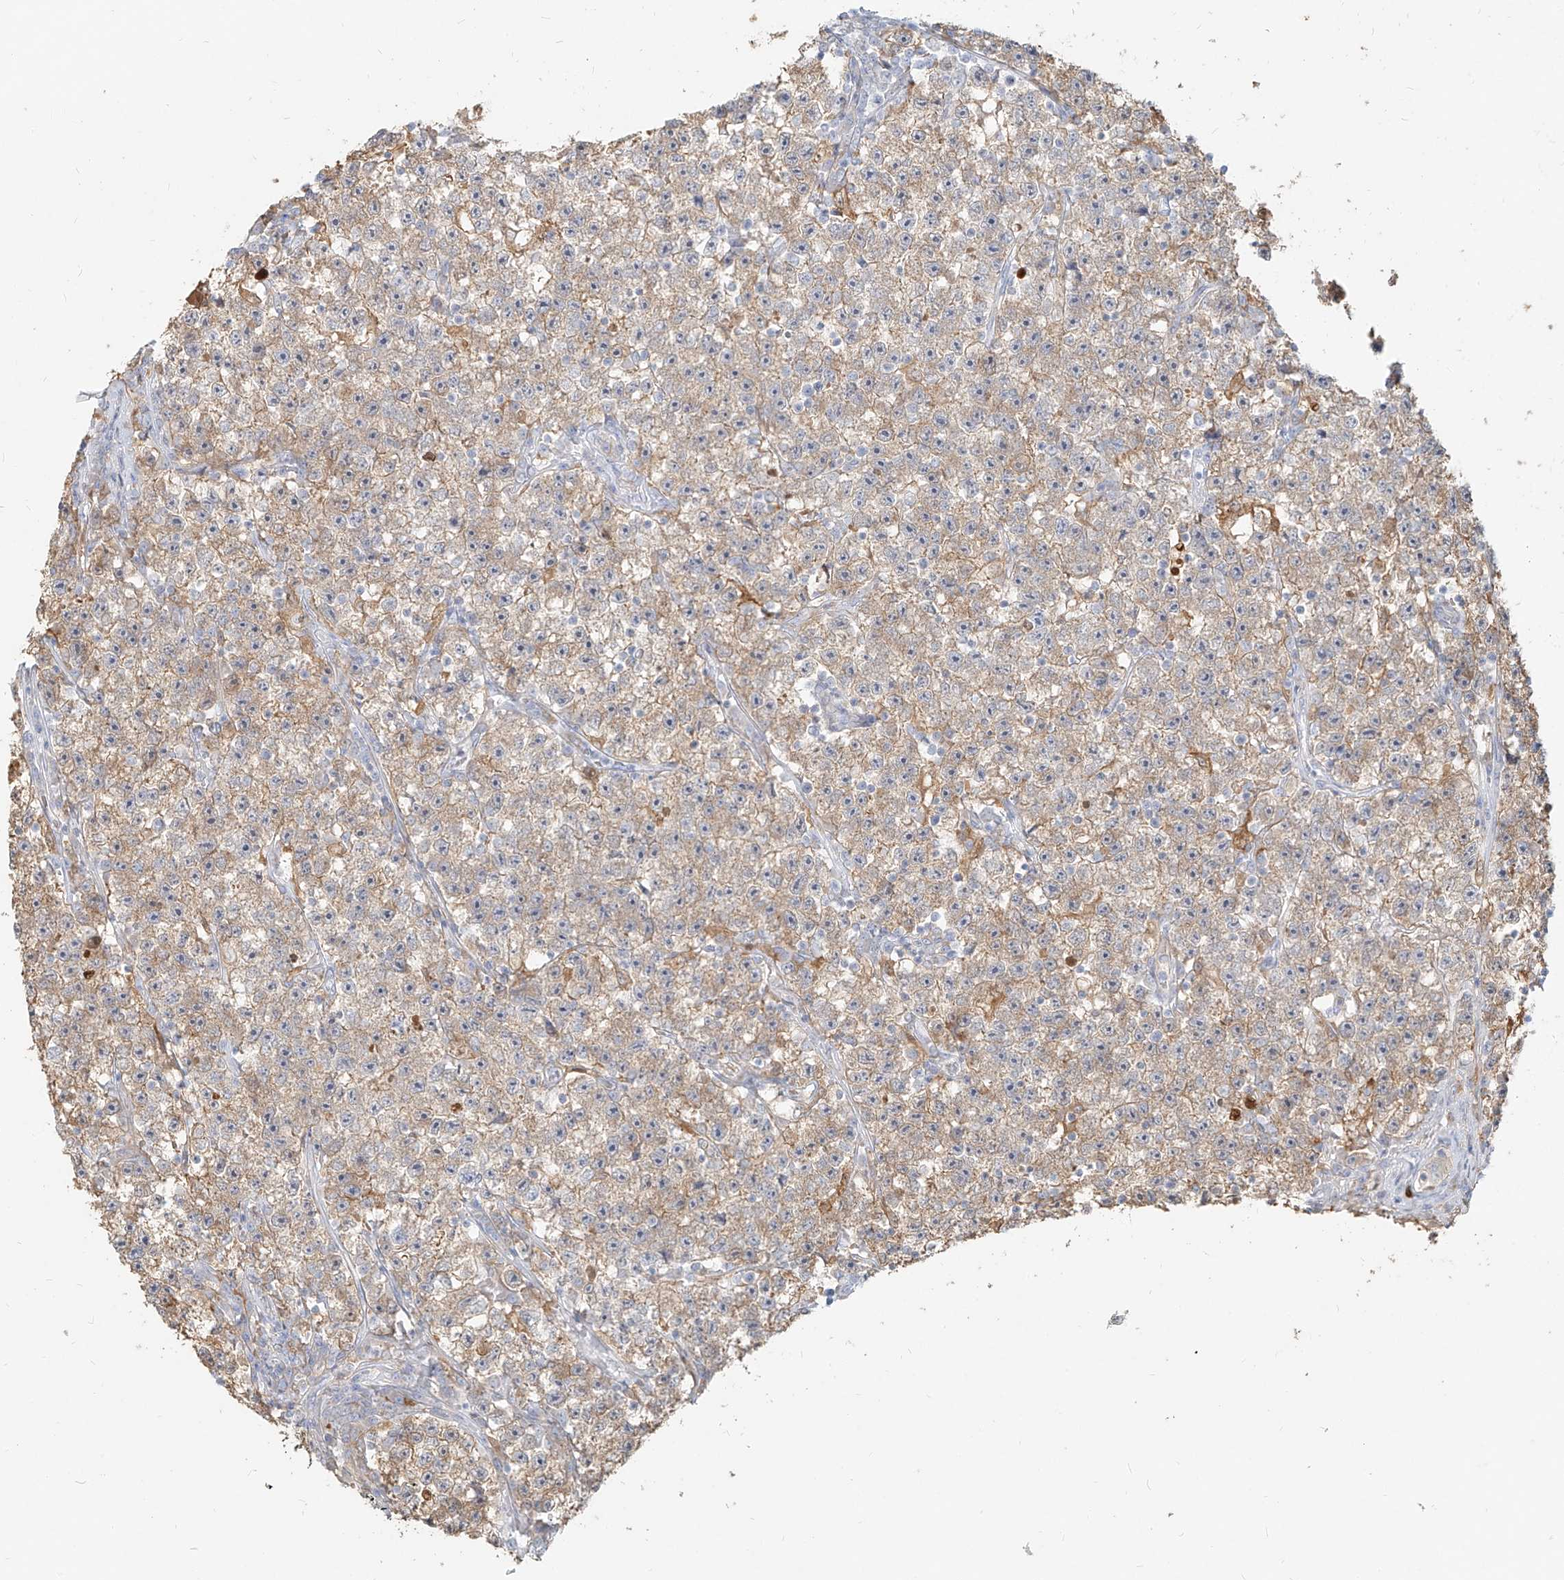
{"staining": {"intensity": "moderate", "quantity": "25%-75%", "location": "cytoplasmic/membranous"}, "tissue": "testis cancer", "cell_type": "Tumor cells", "image_type": "cancer", "snomed": [{"axis": "morphology", "description": "Seminoma, NOS"}, {"axis": "topography", "description": "Testis"}], "caption": "Moderate cytoplasmic/membranous positivity is seen in about 25%-75% of tumor cells in seminoma (testis). The staining was performed using DAB, with brown indicating positive protein expression. Nuclei are stained blue with hematoxylin.", "gene": "PGD", "patient": {"sex": "male", "age": 22}}